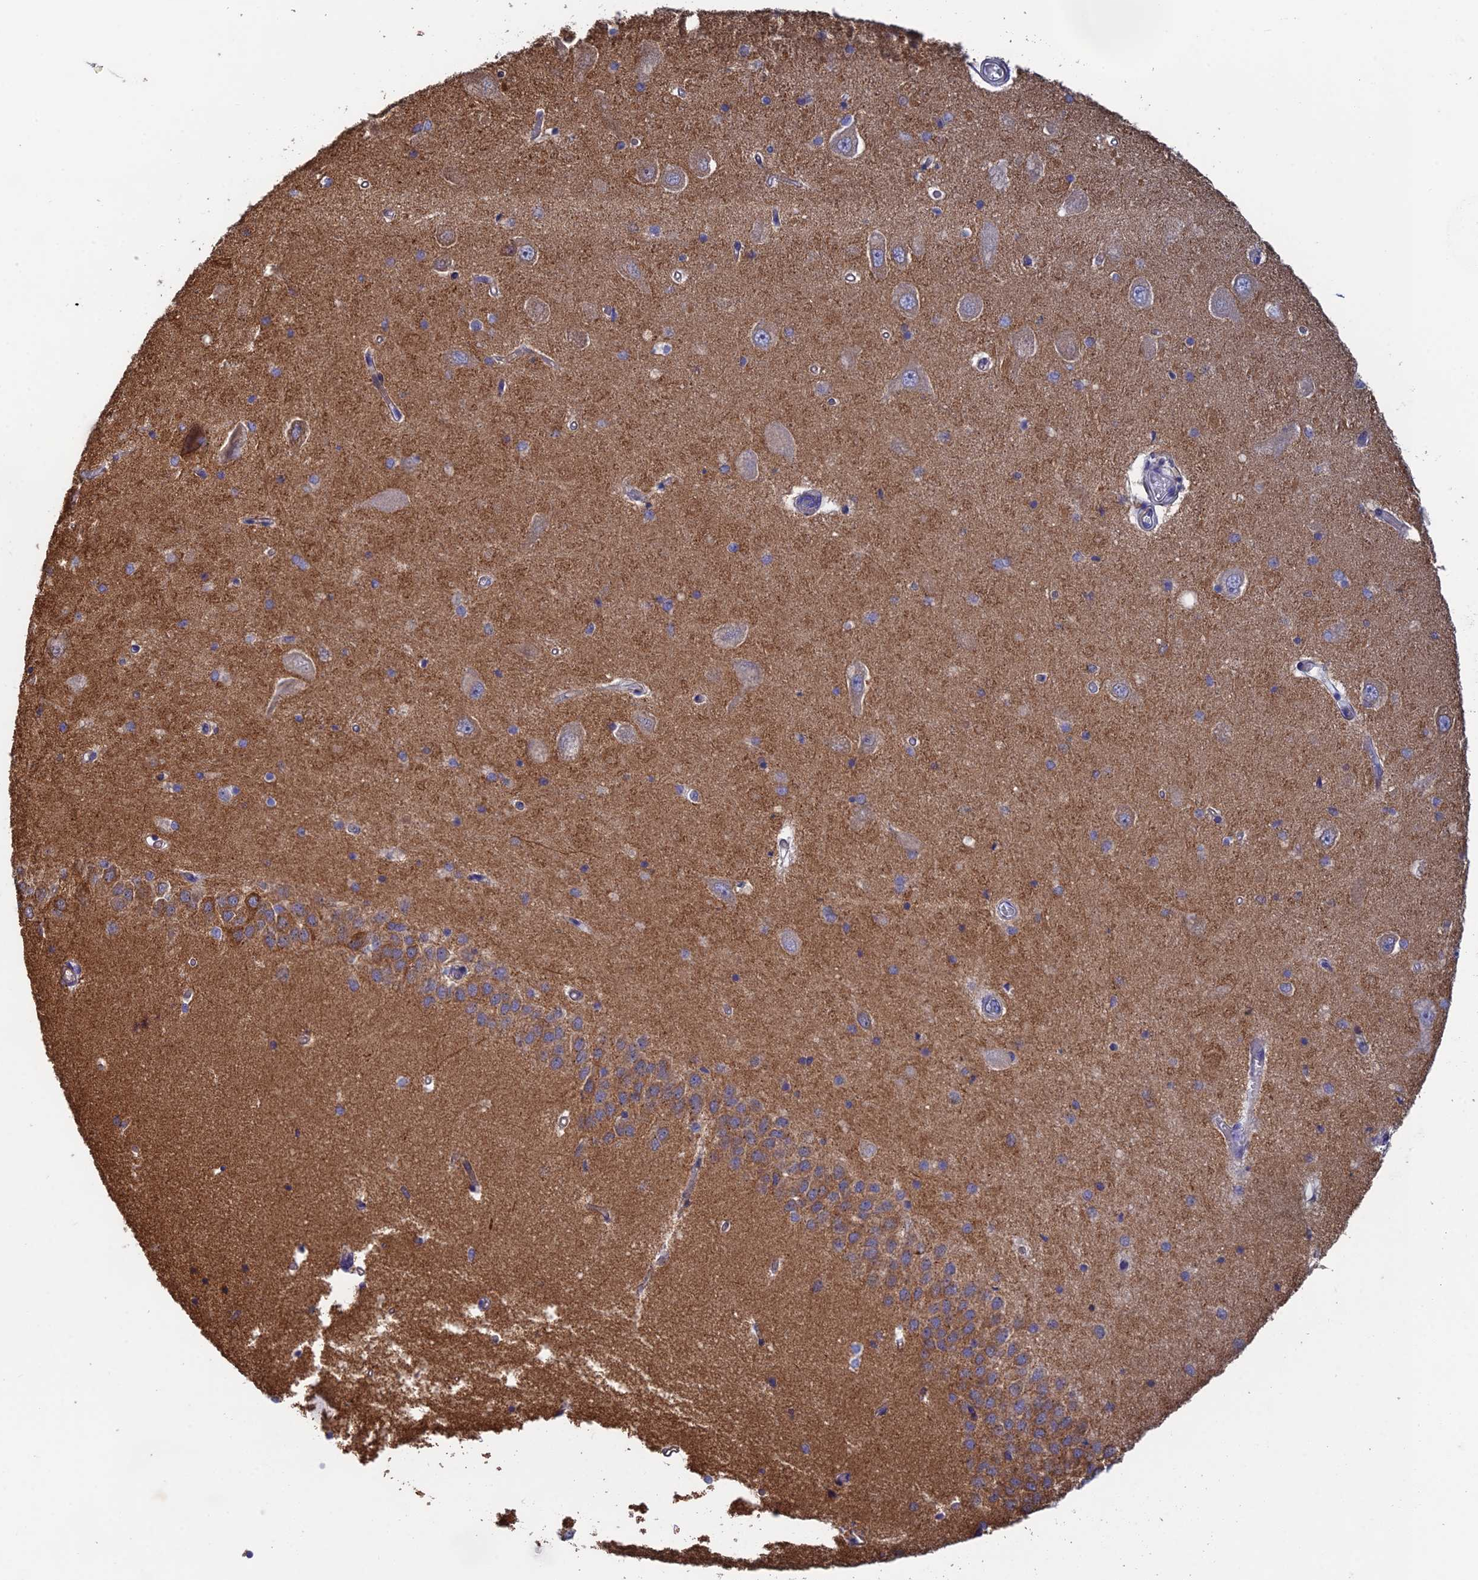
{"staining": {"intensity": "weak", "quantity": "25%-75%", "location": "cytoplasmic/membranous"}, "tissue": "hippocampus", "cell_type": "Glial cells", "image_type": "normal", "snomed": [{"axis": "morphology", "description": "Normal tissue, NOS"}, {"axis": "topography", "description": "Hippocampus"}], "caption": "Weak cytoplasmic/membranous protein expression is identified in about 25%-75% of glial cells in hippocampus. (brown staining indicates protein expression, while blue staining denotes nuclei).", "gene": "PCDHA5", "patient": {"sex": "male", "age": 45}}